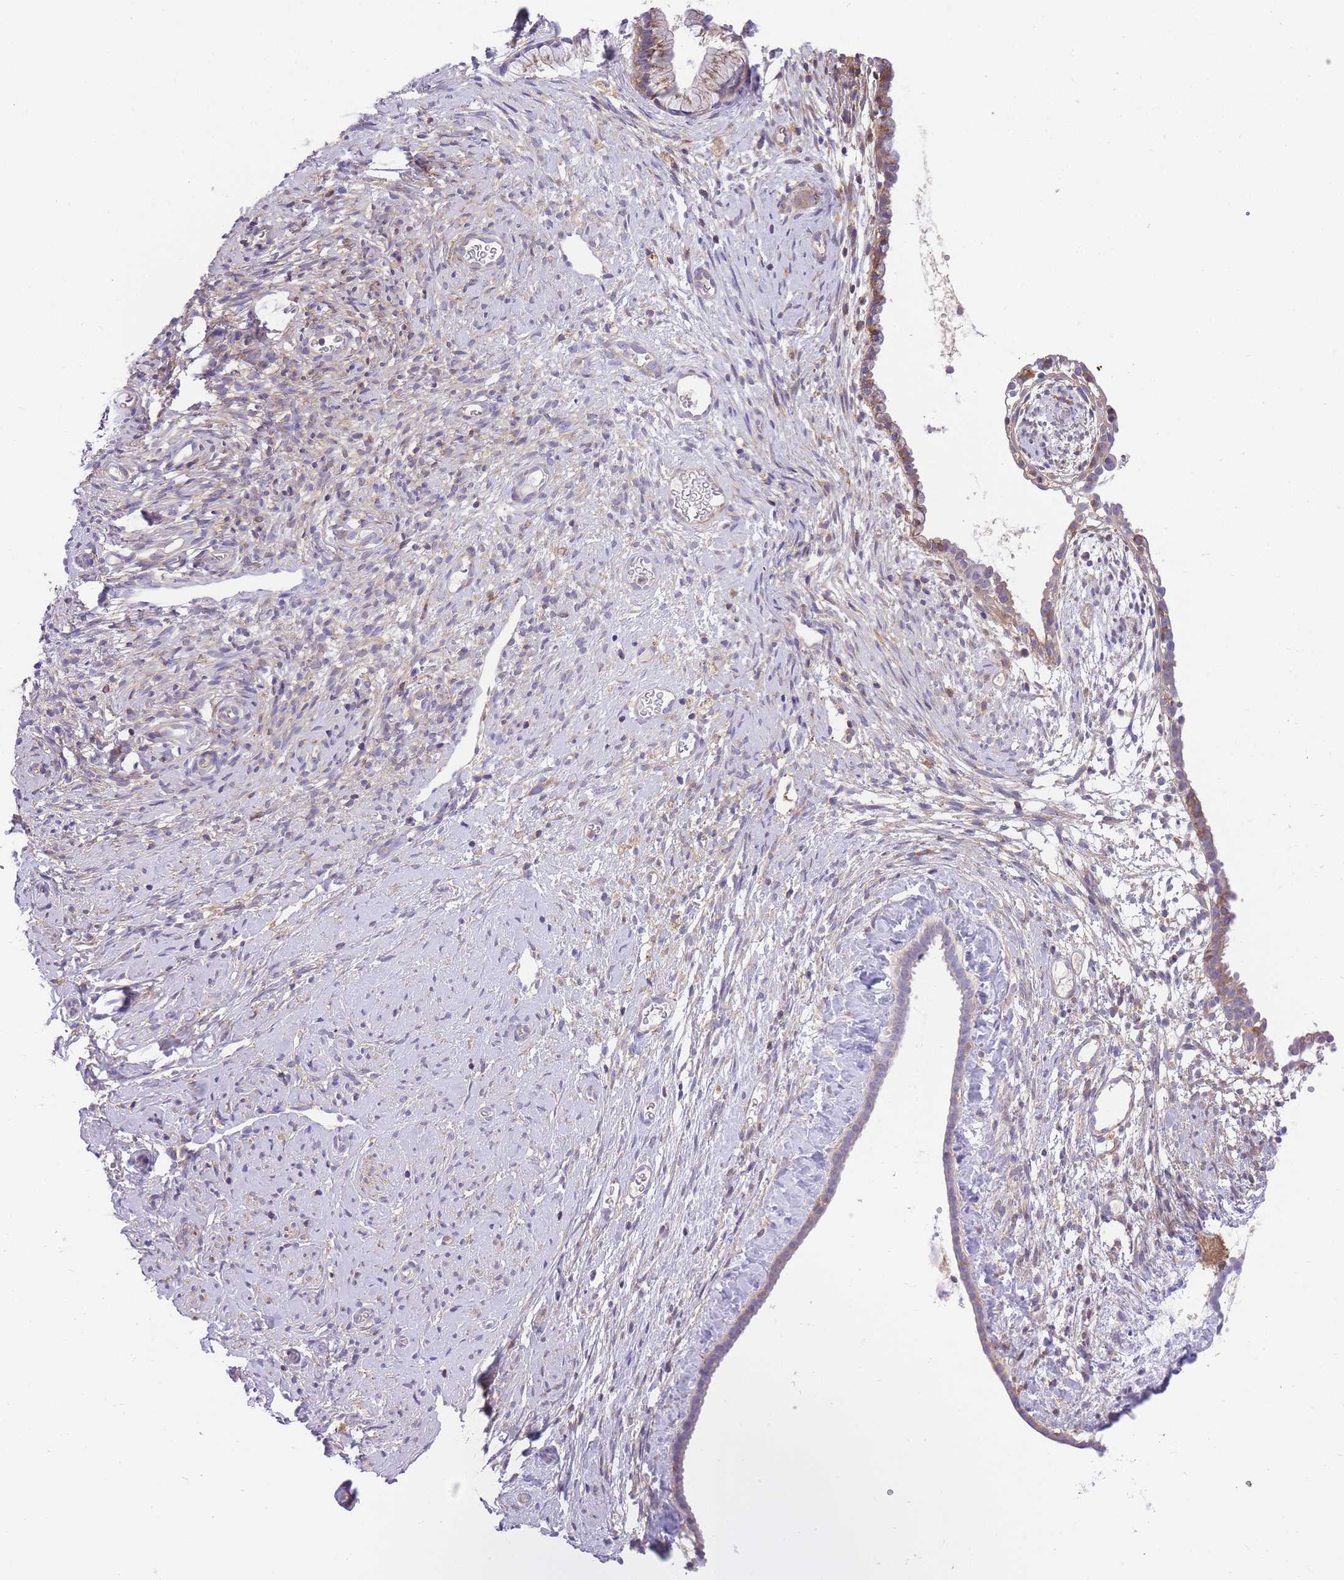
{"staining": {"intensity": "moderate", "quantity": "25%-75%", "location": "cytoplasmic/membranous"}, "tissue": "cervix", "cell_type": "Glandular cells", "image_type": "normal", "snomed": [{"axis": "morphology", "description": "Normal tissue, NOS"}, {"axis": "topography", "description": "Cervix"}], "caption": "The immunohistochemical stain highlights moderate cytoplasmic/membranous expression in glandular cells of benign cervix.", "gene": "PRKAR1A", "patient": {"sex": "female", "age": 76}}